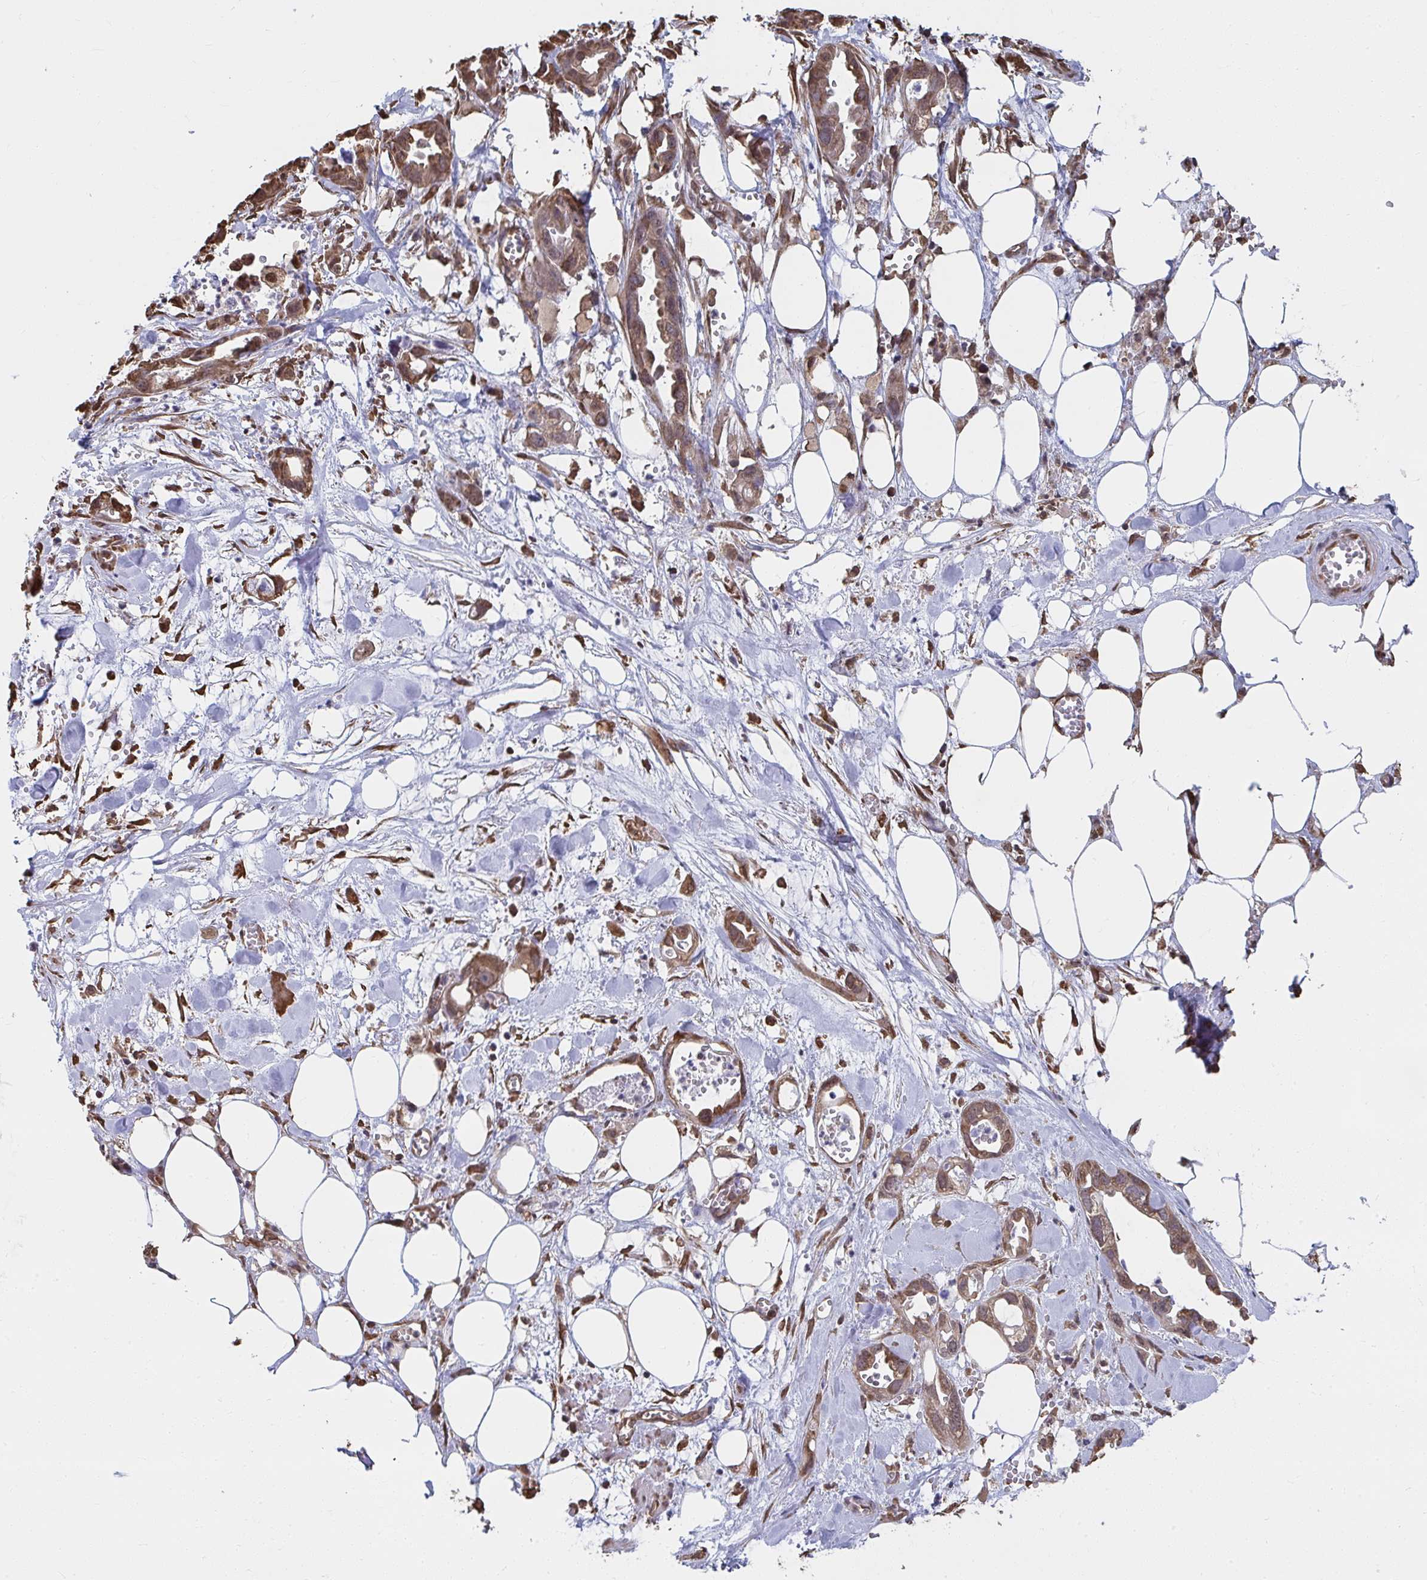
{"staining": {"intensity": "moderate", "quantity": ">75%", "location": "cytoplasmic/membranous,nuclear"}, "tissue": "pancreatic cancer", "cell_type": "Tumor cells", "image_type": "cancer", "snomed": [{"axis": "morphology", "description": "Adenocarcinoma, NOS"}, {"axis": "topography", "description": "Pancreas"}], "caption": "Immunohistochemistry (IHC) histopathology image of adenocarcinoma (pancreatic) stained for a protein (brown), which displays medium levels of moderate cytoplasmic/membranous and nuclear expression in about >75% of tumor cells.", "gene": "SYNCRIP", "patient": {"sex": "female", "age": 73}}